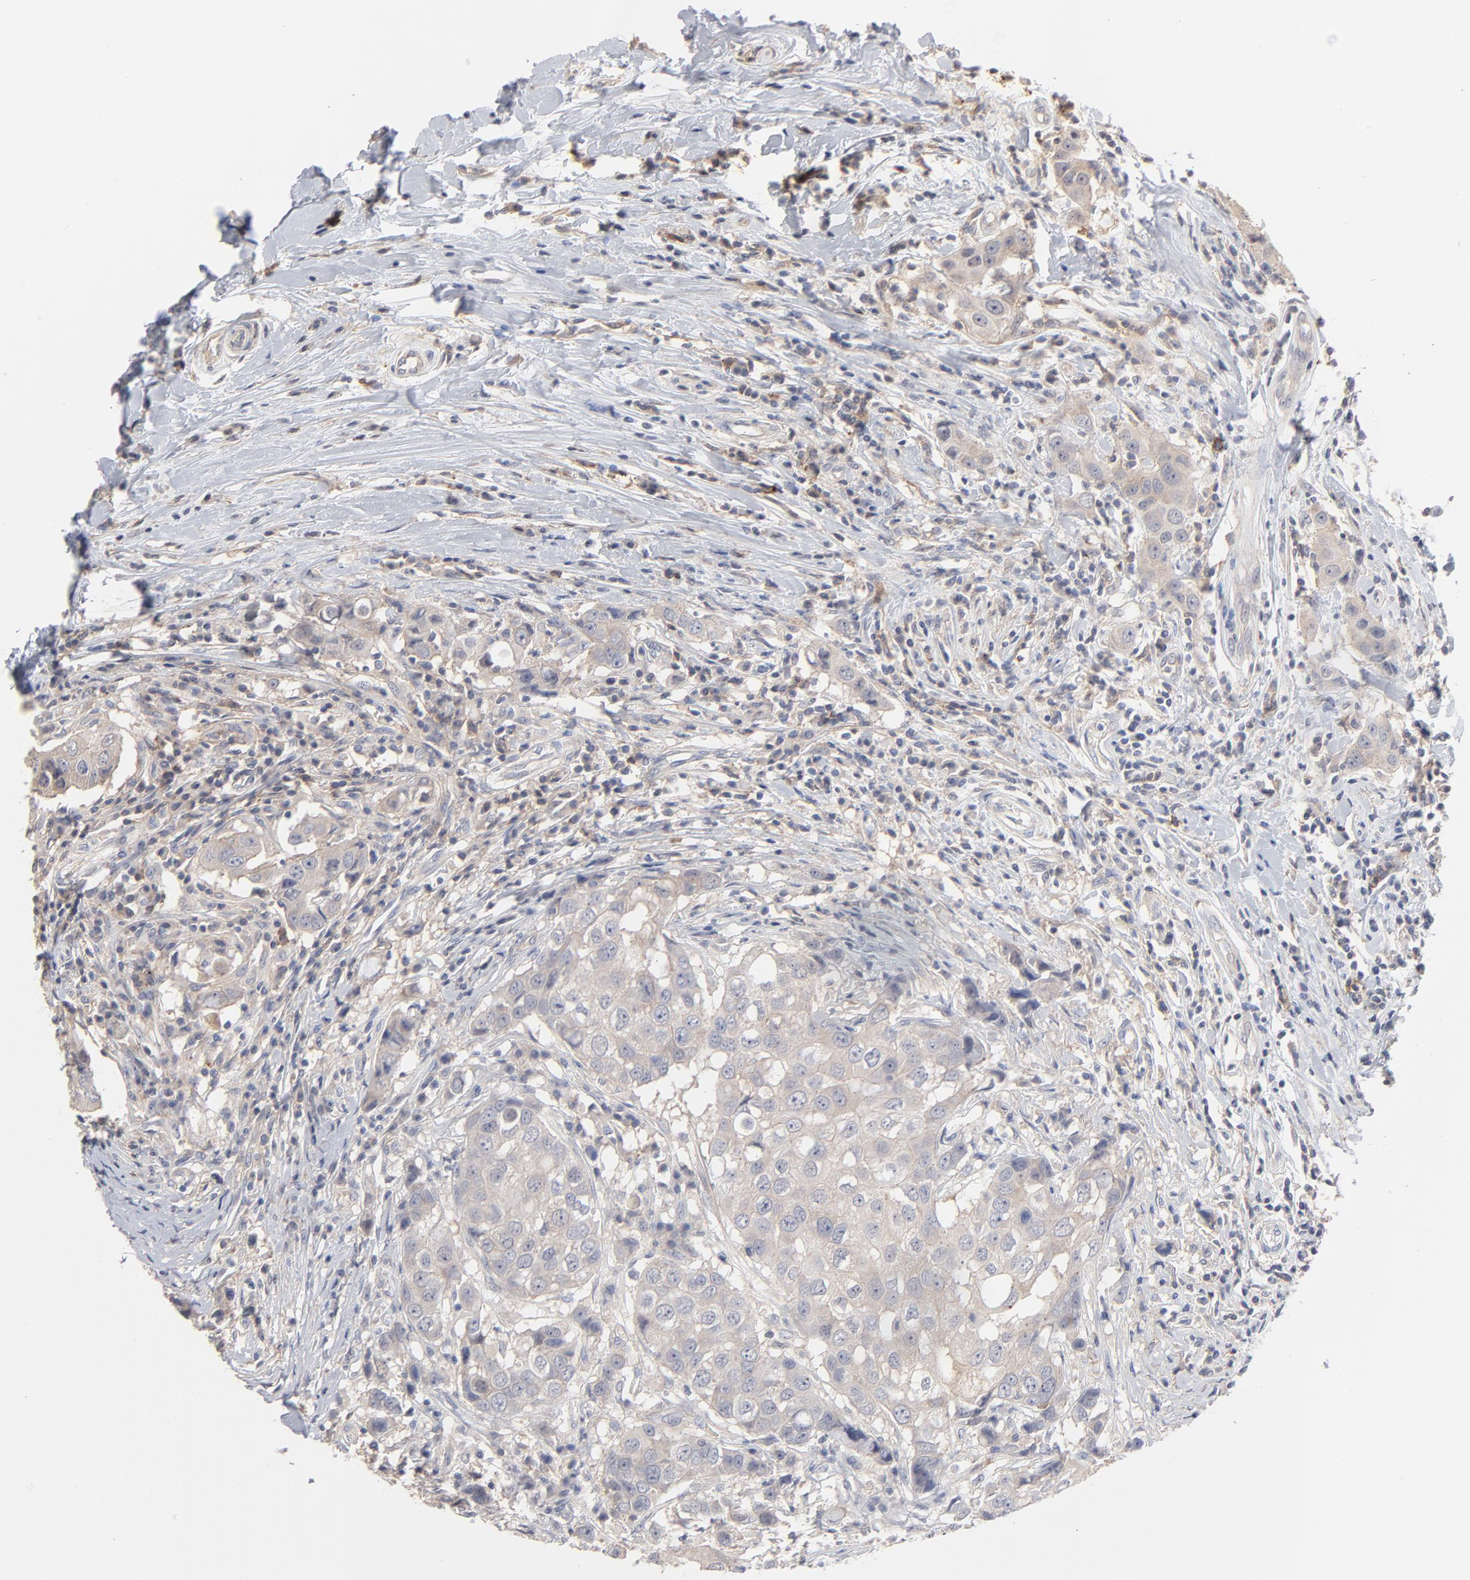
{"staining": {"intensity": "moderate", "quantity": ">75%", "location": "cytoplasmic/membranous"}, "tissue": "breast cancer", "cell_type": "Tumor cells", "image_type": "cancer", "snomed": [{"axis": "morphology", "description": "Duct carcinoma"}, {"axis": "topography", "description": "Breast"}], "caption": "Human breast invasive ductal carcinoma stained with a protein marker shows moderate staining in tumor cells.", "gene": "SLC16A1", "patient": {"sex": "female", "age": 27}}